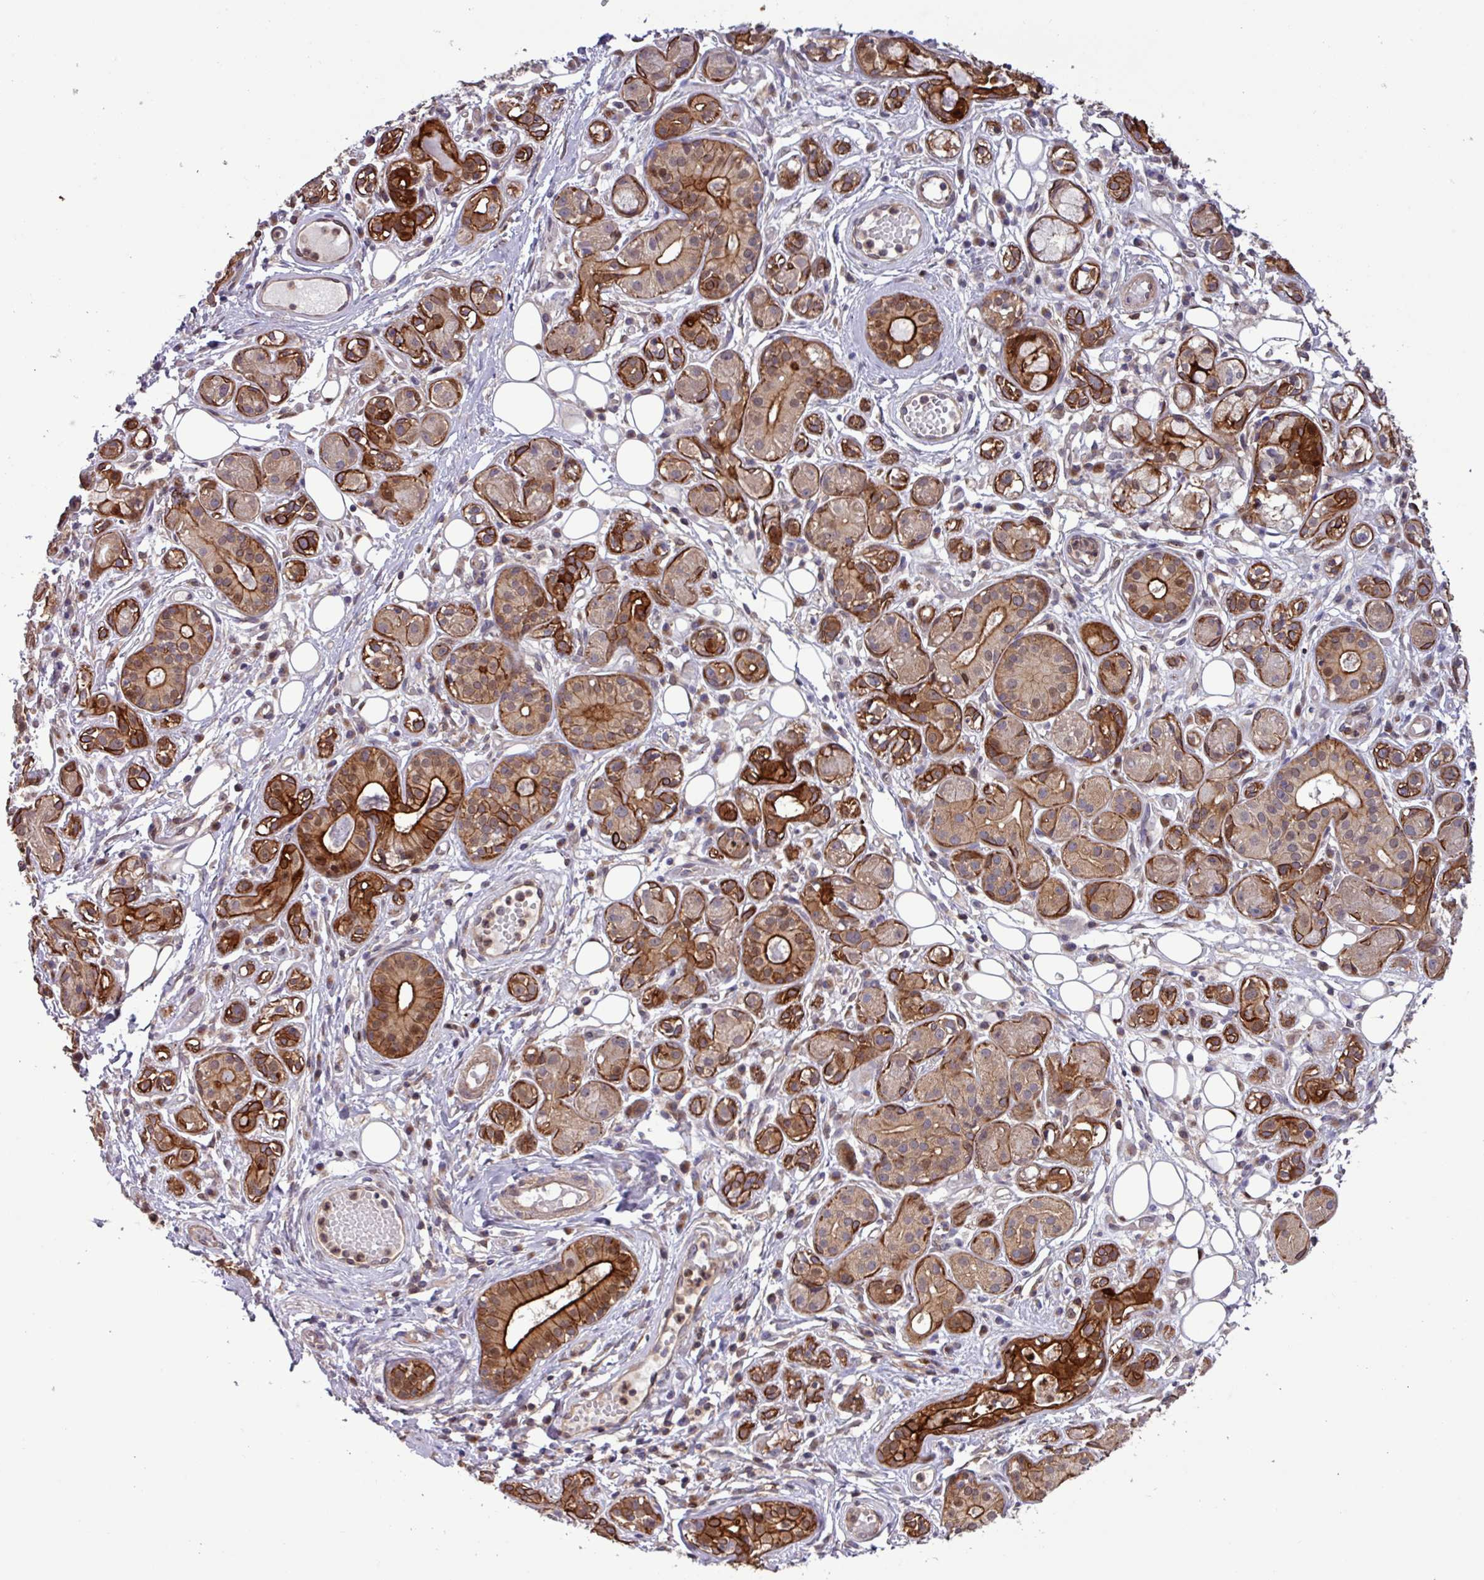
{"staining": {"intensity": "strong", "quantity": "25%-75%", "location": "cytoplasmic/membranous"}, "tissue": "salivary gland", "cell_type": "Glandular cells", "image_type": "normal", "snomed": [{"axis": "morphology", "description": "Normal tissue, NOS"}, {"axis": "topography", "description": "Salivary gland"}], "caption": "Immunohistochemical staining of normal human salivary gland reveals high levels of strong cytoplasmic/membranous positivity in approximately 25%-75% of glandular cells. Ihc stains the protein of interest in brown and the nuclei are stained blue.", "gene": "CNTRL", "patient": {"sex": "male", "age": 54}}